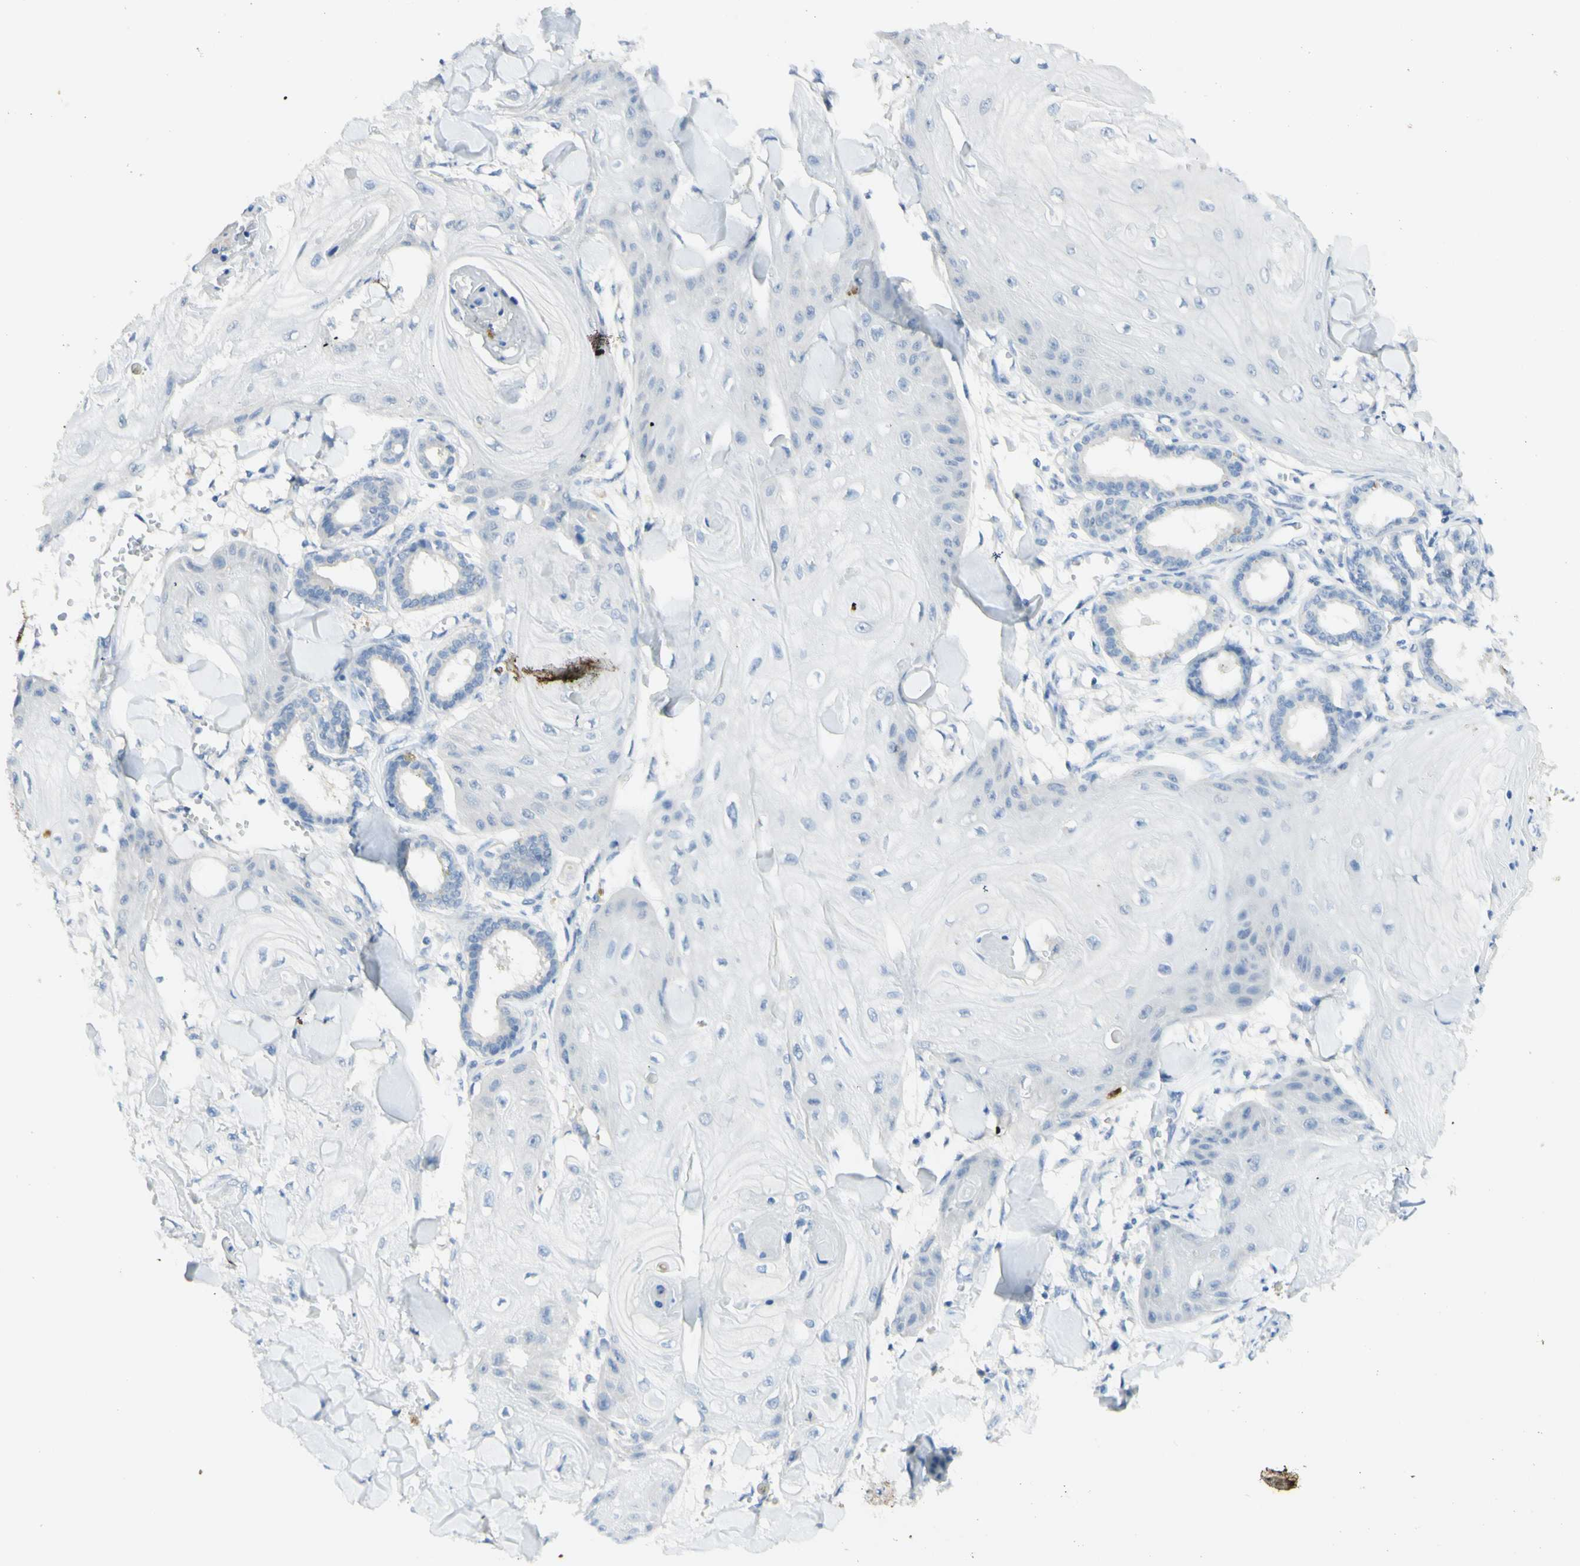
{"staining": {"intensity": "negative", "quantity": "none", "location": "none"}, "tissue": "skin cancer", "cell_type": "Tumor cells", "image_type": "cancer", "snomed": [{"axis": "morphology", "description": "Squamous cell carcinoma, NOS"}, {"axis": "topography", "description": "Skin"}], "caption": "Immunohistochemistry (IHC) photomicrograph of human skin cancer (squamous cell carcinoma) stained for a protein (brown), which exhibits no staining in tumor cells. Brightfield microscopy of IHC stained with DAB (brown) and hematoxylin (blue), captured at high magnification.", "gene": "GDF15", "patient": {"sex": "male", "age": 74}}